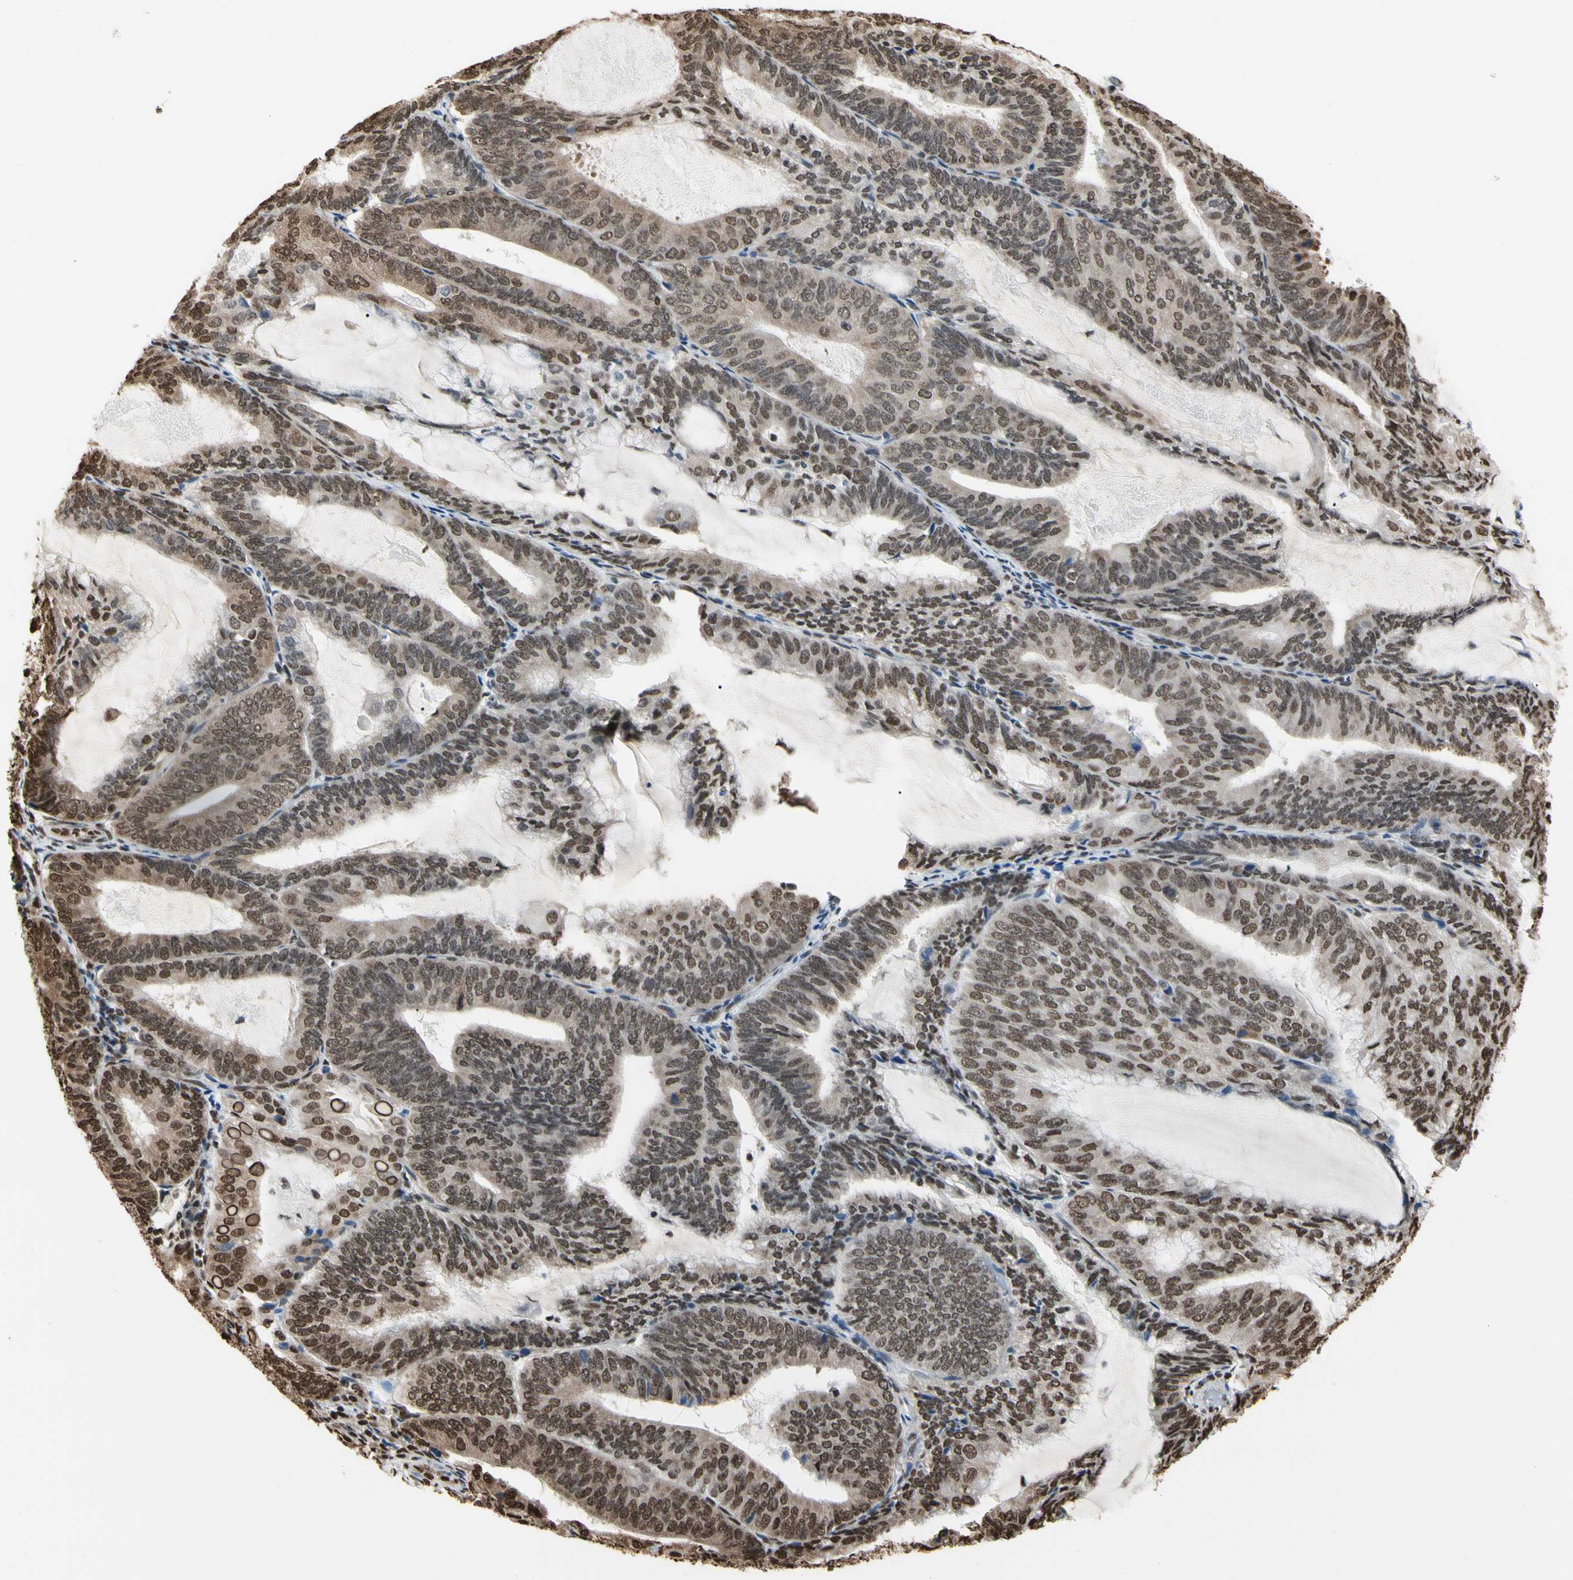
{"staining": {"intensity": "moderate", "quantity": ">75%", "location": "nuclear"}, "tissue": "endometrial cancer", "cell_type": "Tumor cells", "image_type": "cancer", "snomed": [{"axis": "morphology", "description": "Adenocarcinoma, NOS"}, {"axis": "topography", "description": "Endometrium"}], "caption": "Immunohistochemistry (IHC) image of neoplastic tissue: endometrial cancer stained using immunohistochemistry (IHC) demonstrates medium levels of moderate protein expression localized specifically in the nuclear of tumor cells, appearing as a nuclear brown color.", "gene": "HNRNPK", "patient": {"sex": "female", "age": 81}}